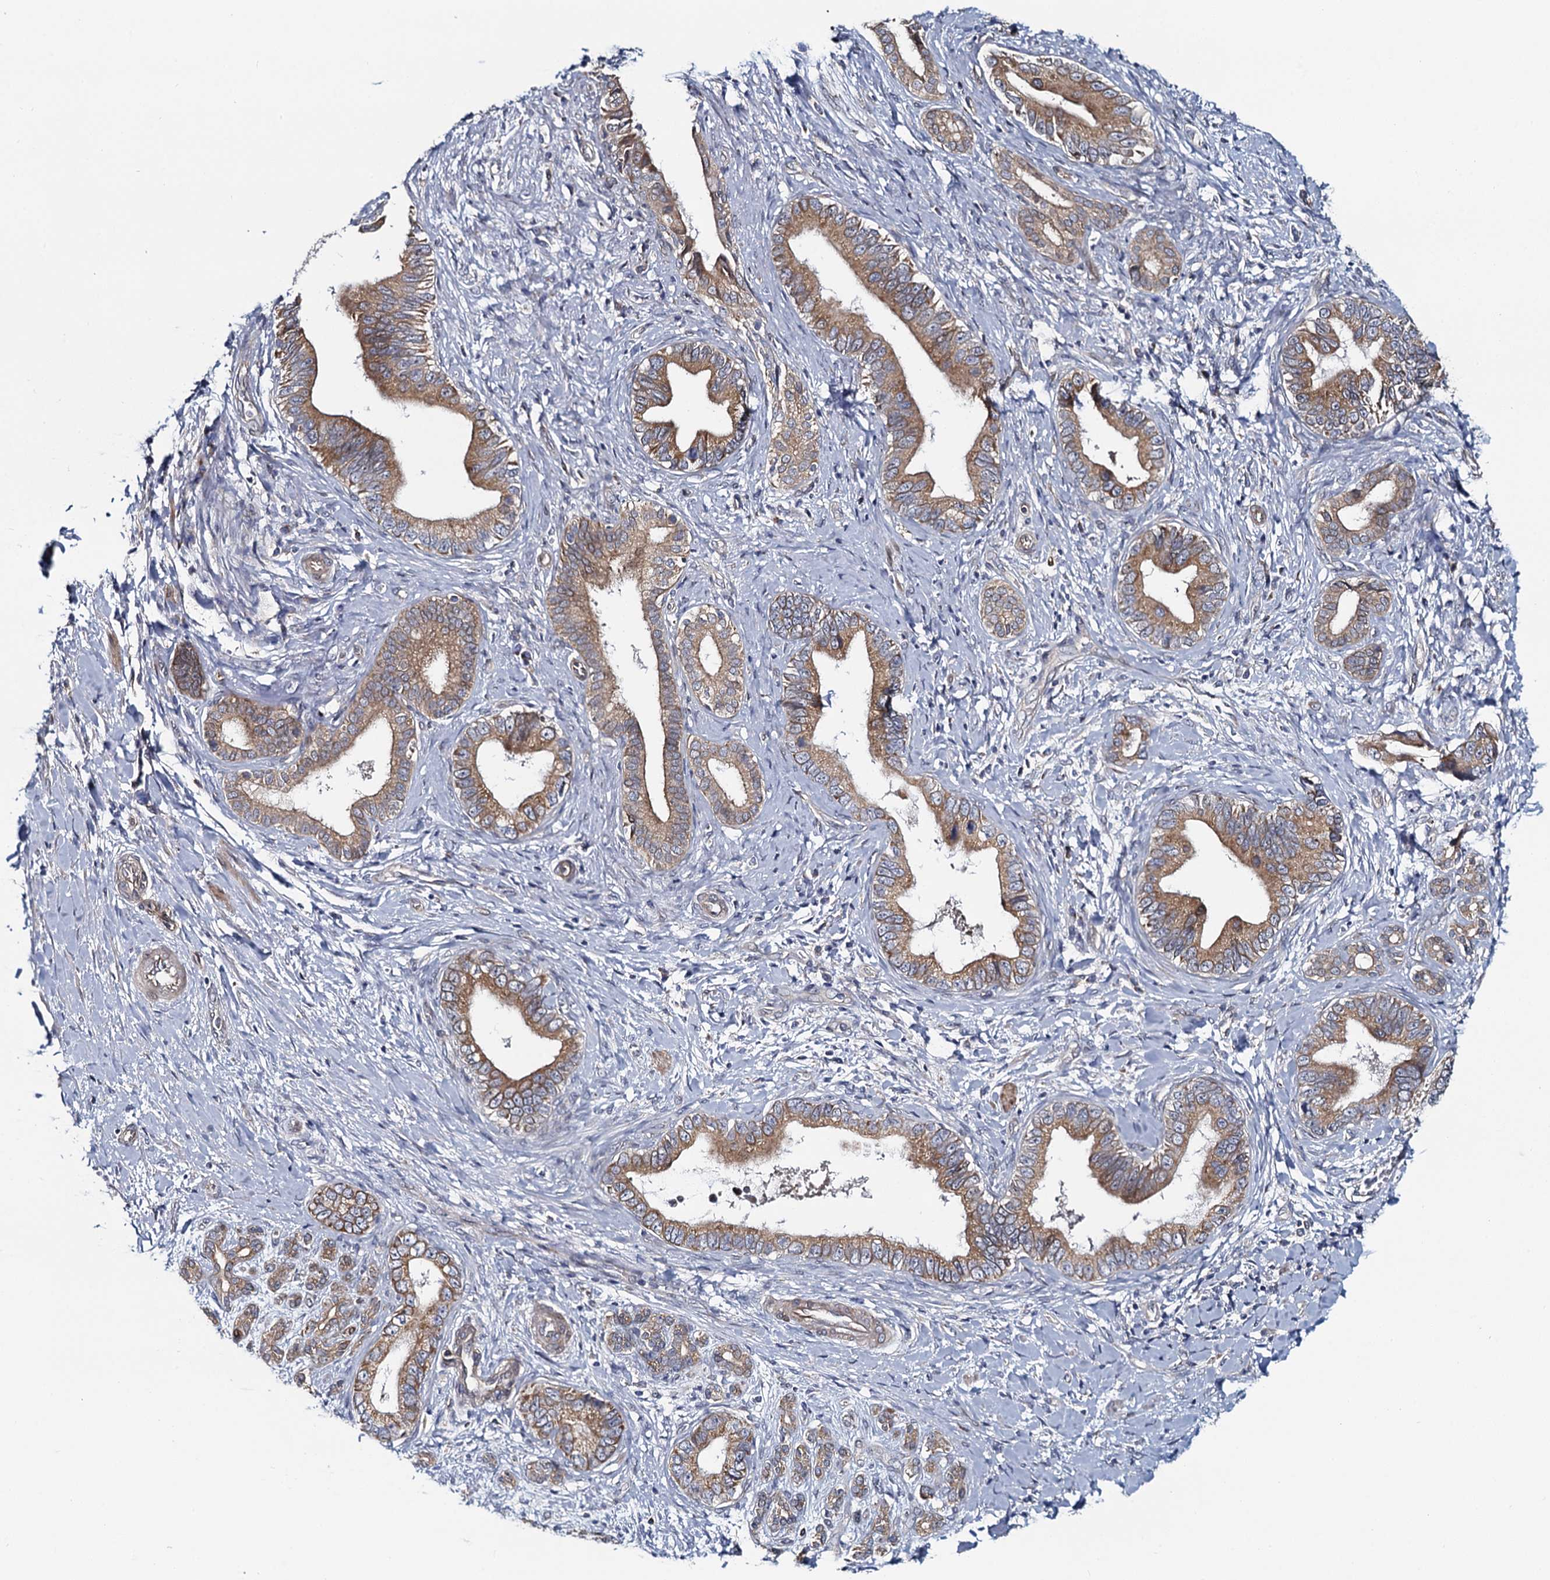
{"staining": {"intensity": "moderate", "quantity": ">75%", "location": "cytoplasmic/membranous"}, "tissue": "pancreatic cancer", "cell_type": "Tumor cells", "image_type": "cancer", "snomed": [{"axis": "morphology", "description": "Adenocarcinoma, NOS"}, {"axis": "topography", "description": "Pancreas"}], "caption": "About >75% of tumor cells in pancreatic adenocarcinoma display moderate cytoplasmic/membranous protein staining as visualized by brown immunohistochemical staining.", "gene": "KCTD4", "patient": {"sex": "female", "age": 55}}